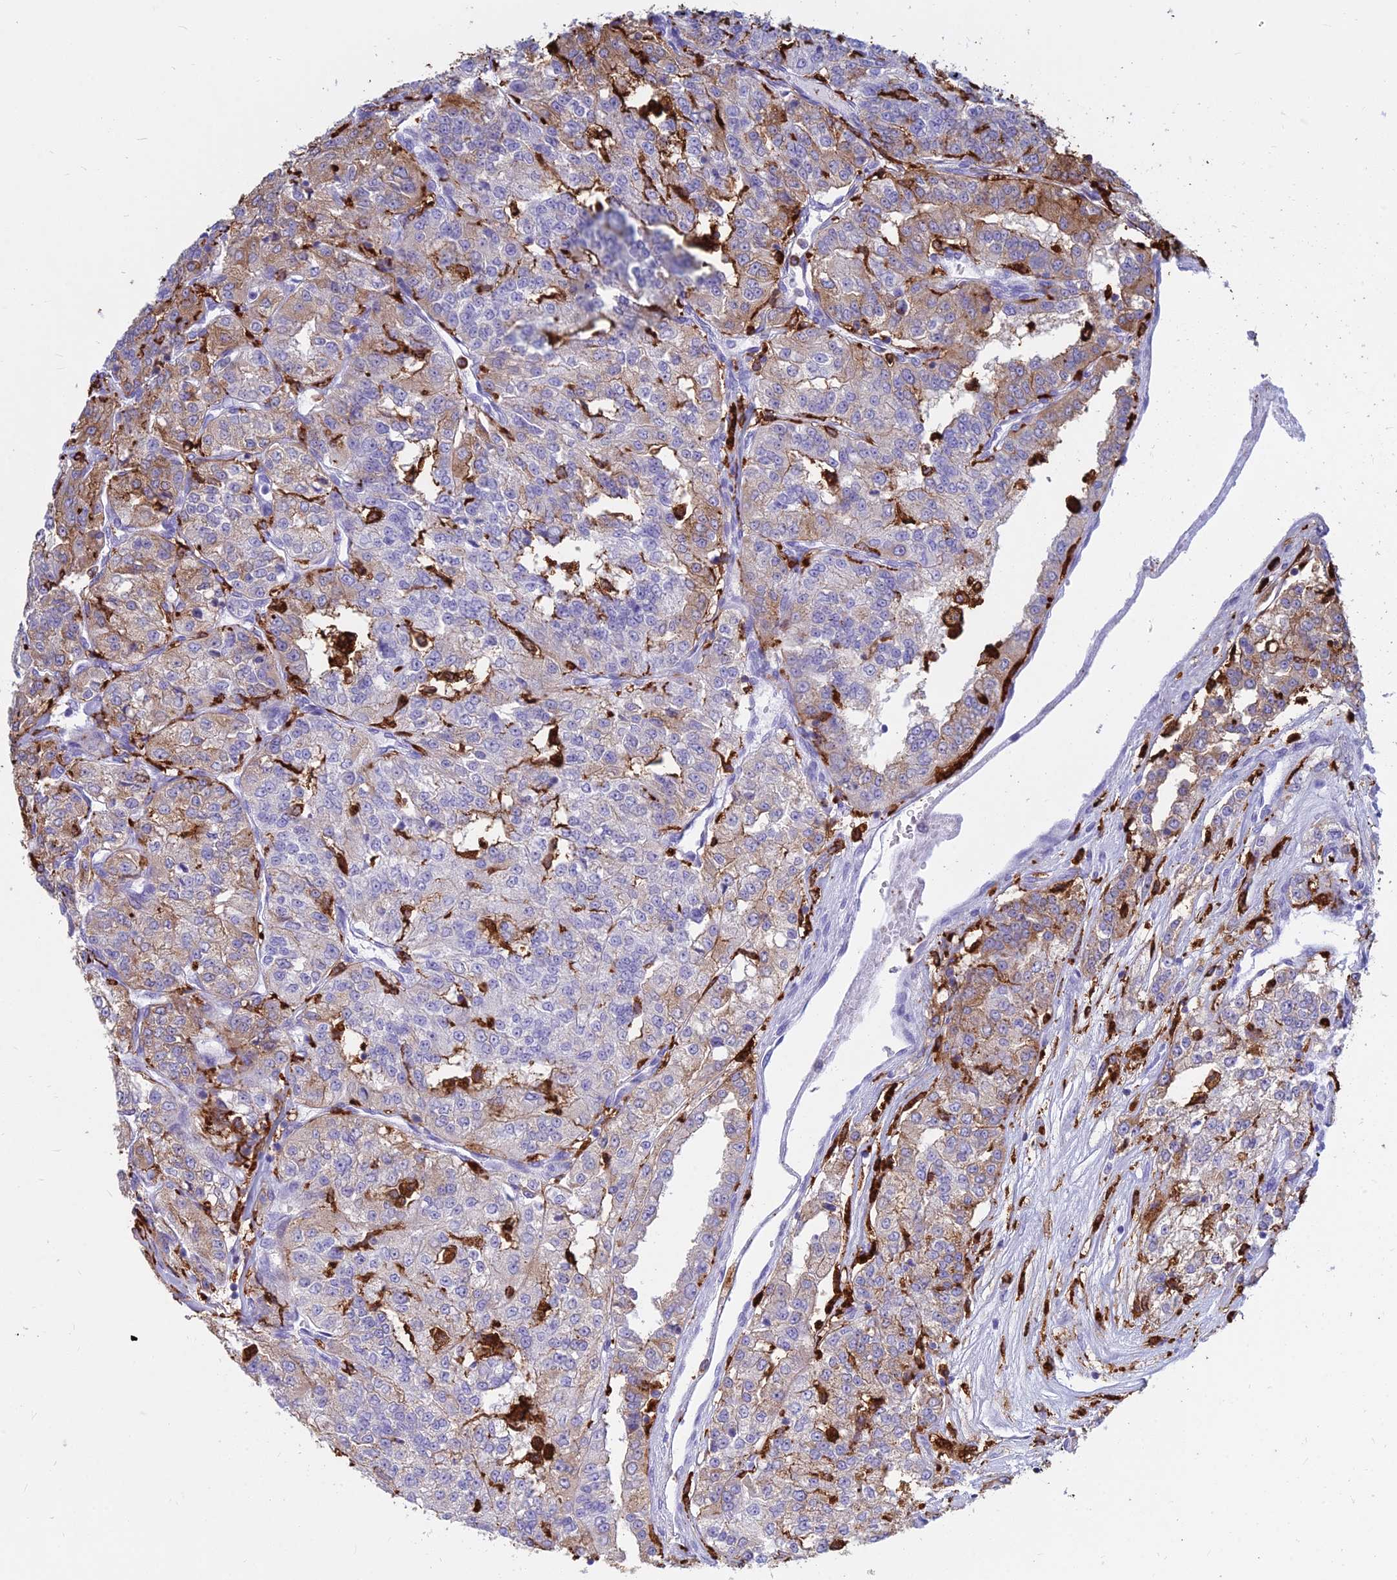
{"staining": {"intensity": "moderate", "quantity": "25%-75%", "location": "cytoplasmic/membranous"}, "tissue": "renal cancer", "cell_type": "Tumor cells", "image_type": "cancer", "snomed": [{"axis": "morphology", "description": "Adenocarcinoma, NOS"}, {"axis": "topography", "description": "Kidney"}], "caption": "This is an image of immunohistochemistry (IHC) staining of renal cancer, which shows moderate staining in the cytoplasmic/membranous of tumor cells.", "gene": "HLA-DRB1", "patient": {"sex": "female", "age": 63}}